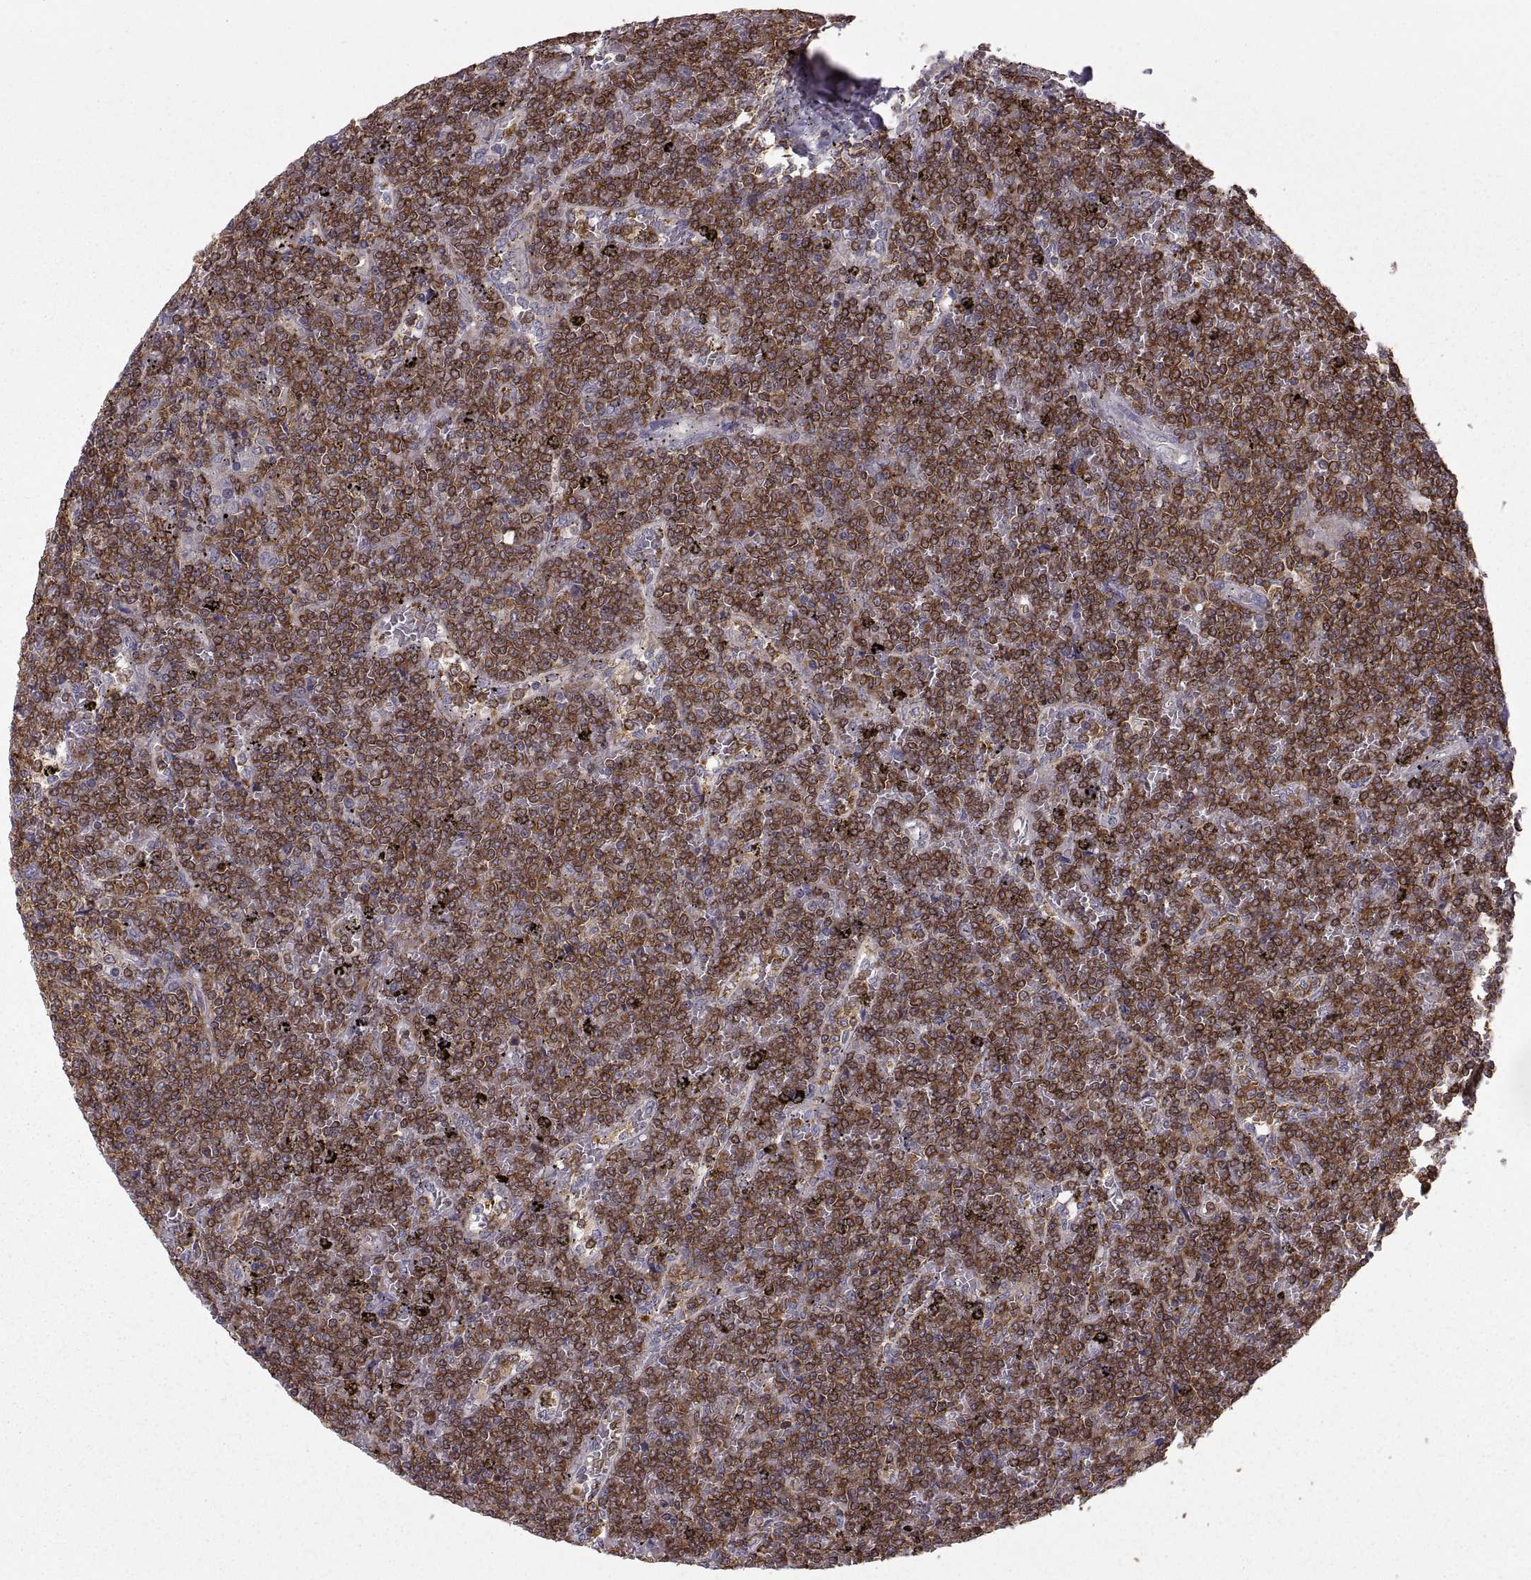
{"staining": {"intensity": "strong", "quantity": ">75%", "location": "cytoplasmic/membranous"}, "tissue": "lymphoma", "cell_type": "Tumor cells", "image_type": "cancer", "snomed": [{"axis": "morphology", "description": "Malignant lymphoma, non-Hodgkin's type, Low grade"}, {"axis": "topography", "description": "Spleen"}], "caption": "High-magnification brightfield microscopy of malignant lymphoma, non-Hodgkin's type (low-grade) stained with DAB (3,3'-diaminobenzidine) (brown) and counterstained with hematoxylin (blue). tumor cells exhibit strong cytoplasmic/membranous positivity is identified in approximately>75% of cells. (DAB (3,3'-diaminobenzidine) = brown stain, brightfield microscopy at high magnification).", "gene": "EZR", "patient": {"sex": "female", "age": 19}}